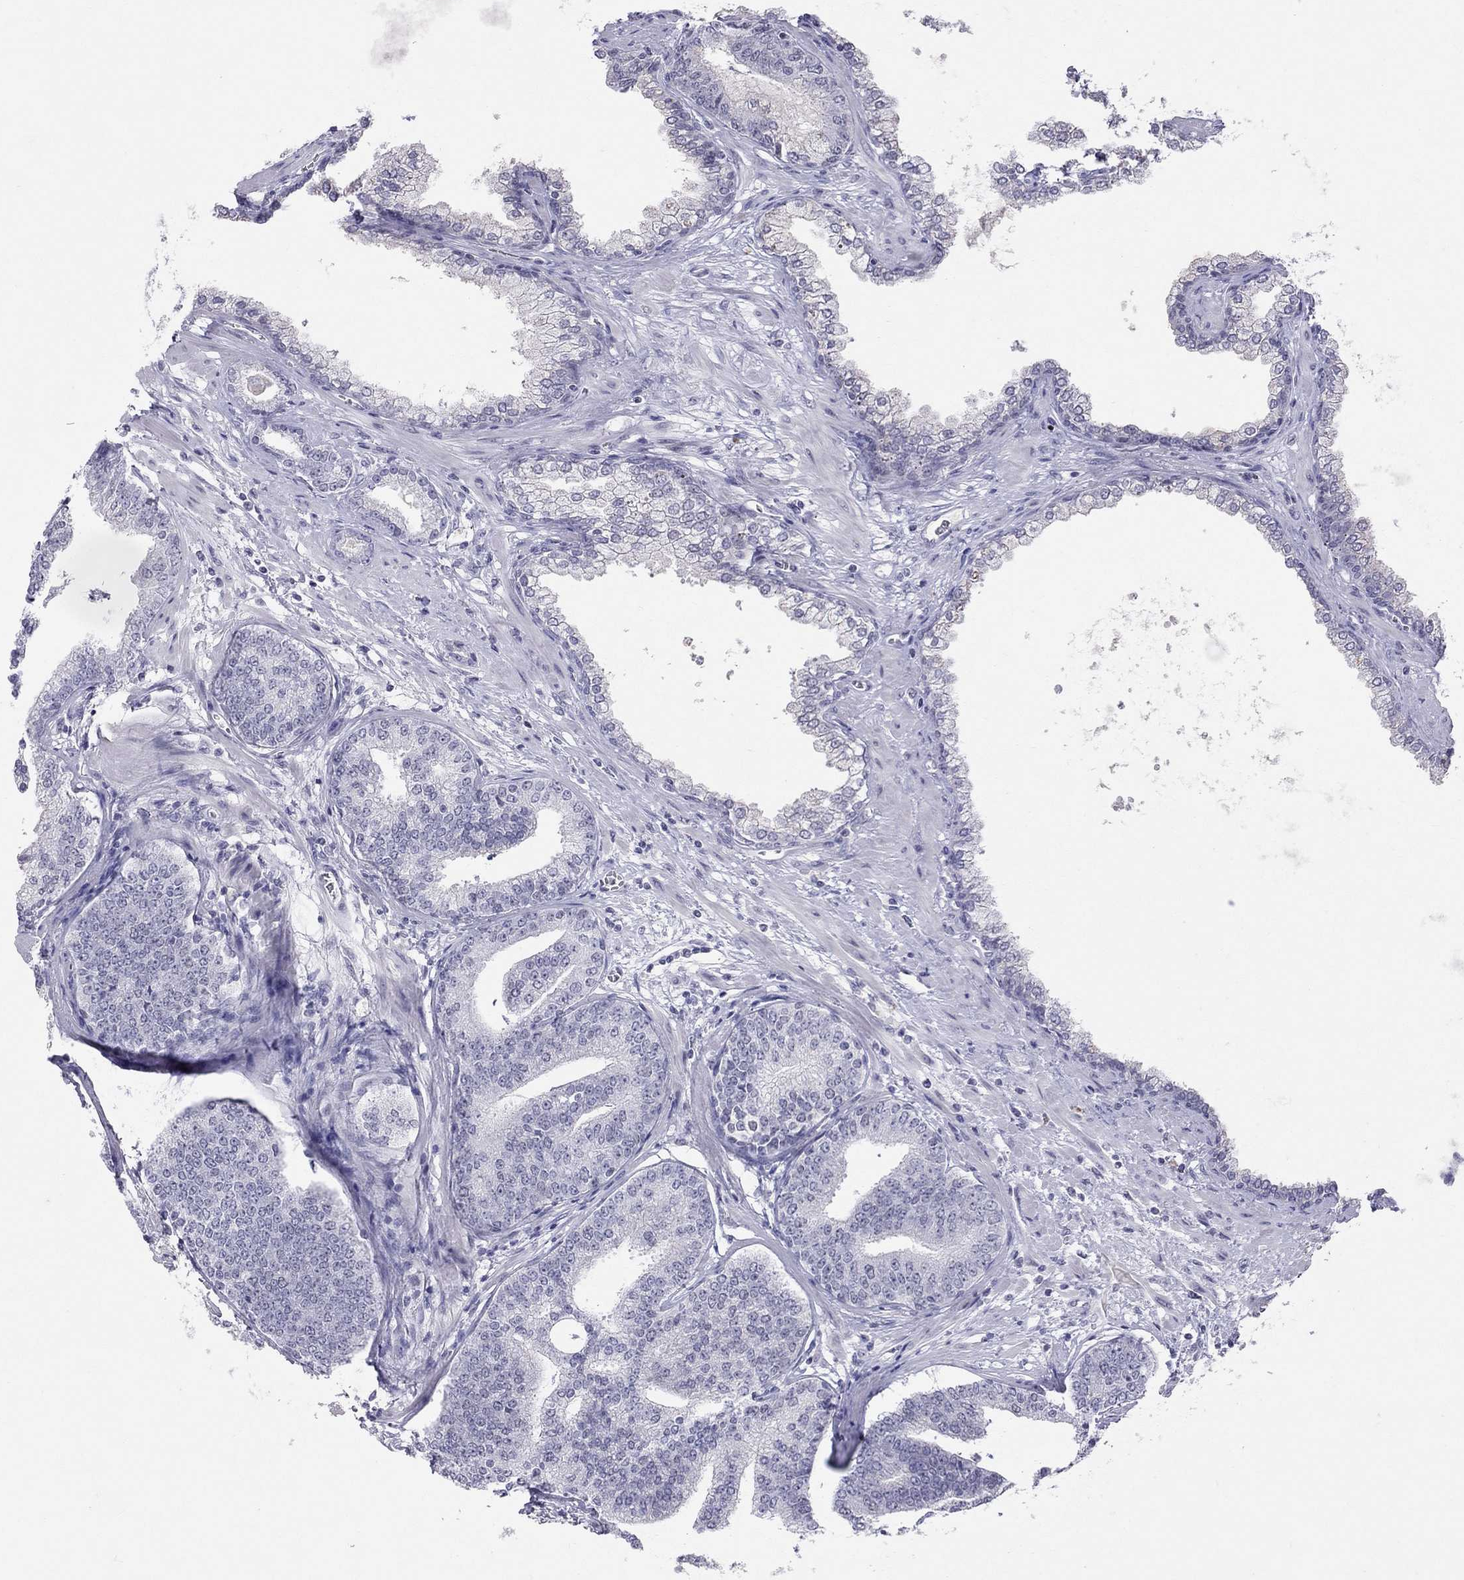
{"staining": {"intensity": "negative", "quantity": "none", "location": "none"}, "tissue": "prostate cancer", "cell_type": "Tumor cells", "image_type": "cancer", "snomed": [{"axis": "morphology", "description": "Adenocarcinoma, NOS"}, {"axis": "topography", "description": "Prostate"}], "caption": "Immunohistochemical staining of prostate cancer reveals no significant expression in tumor cells. Nuclei are stained in blue.", "gene": "JHY", "patient": {"sex": "male", "age": 64}}